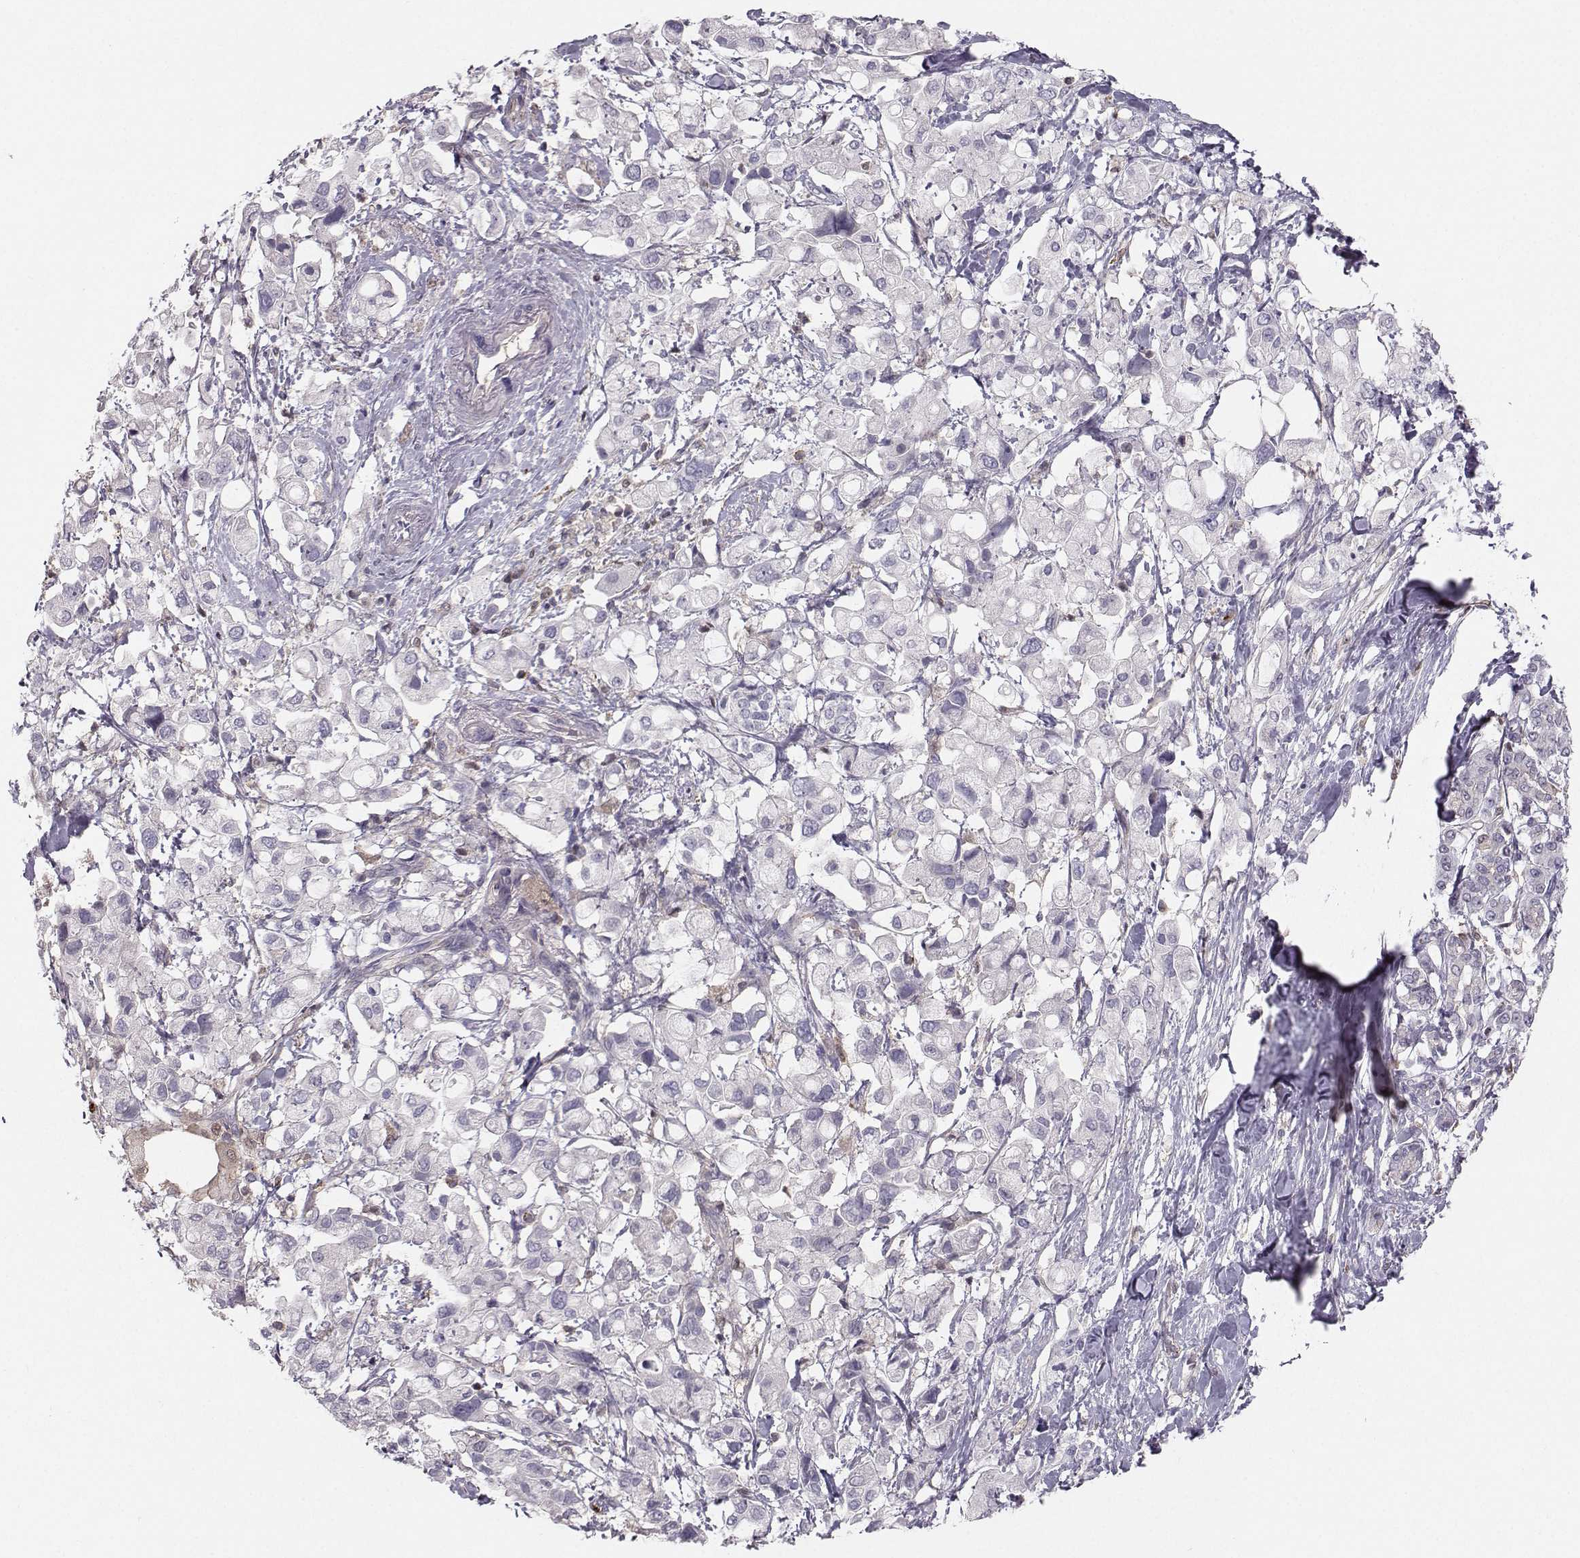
{"staining": {"intensity": "negative", "quantity": "none", "location": "none"}, "tissue": "pancreatic cancer", "cell_type": "Tumor cells", "image_type": "cancer", "snomed": [{"axis": "morphology", "description": "Adenocarcinoma, NOS"}, {"axis": "topography", "description": "Pancreas"}], "caption": "Immunohistochemistry of human pancreatic cancer demonstrates no expression in tumor cells.", "gene": "ASB16", "patient": {"sex": "female", "age": 56}}